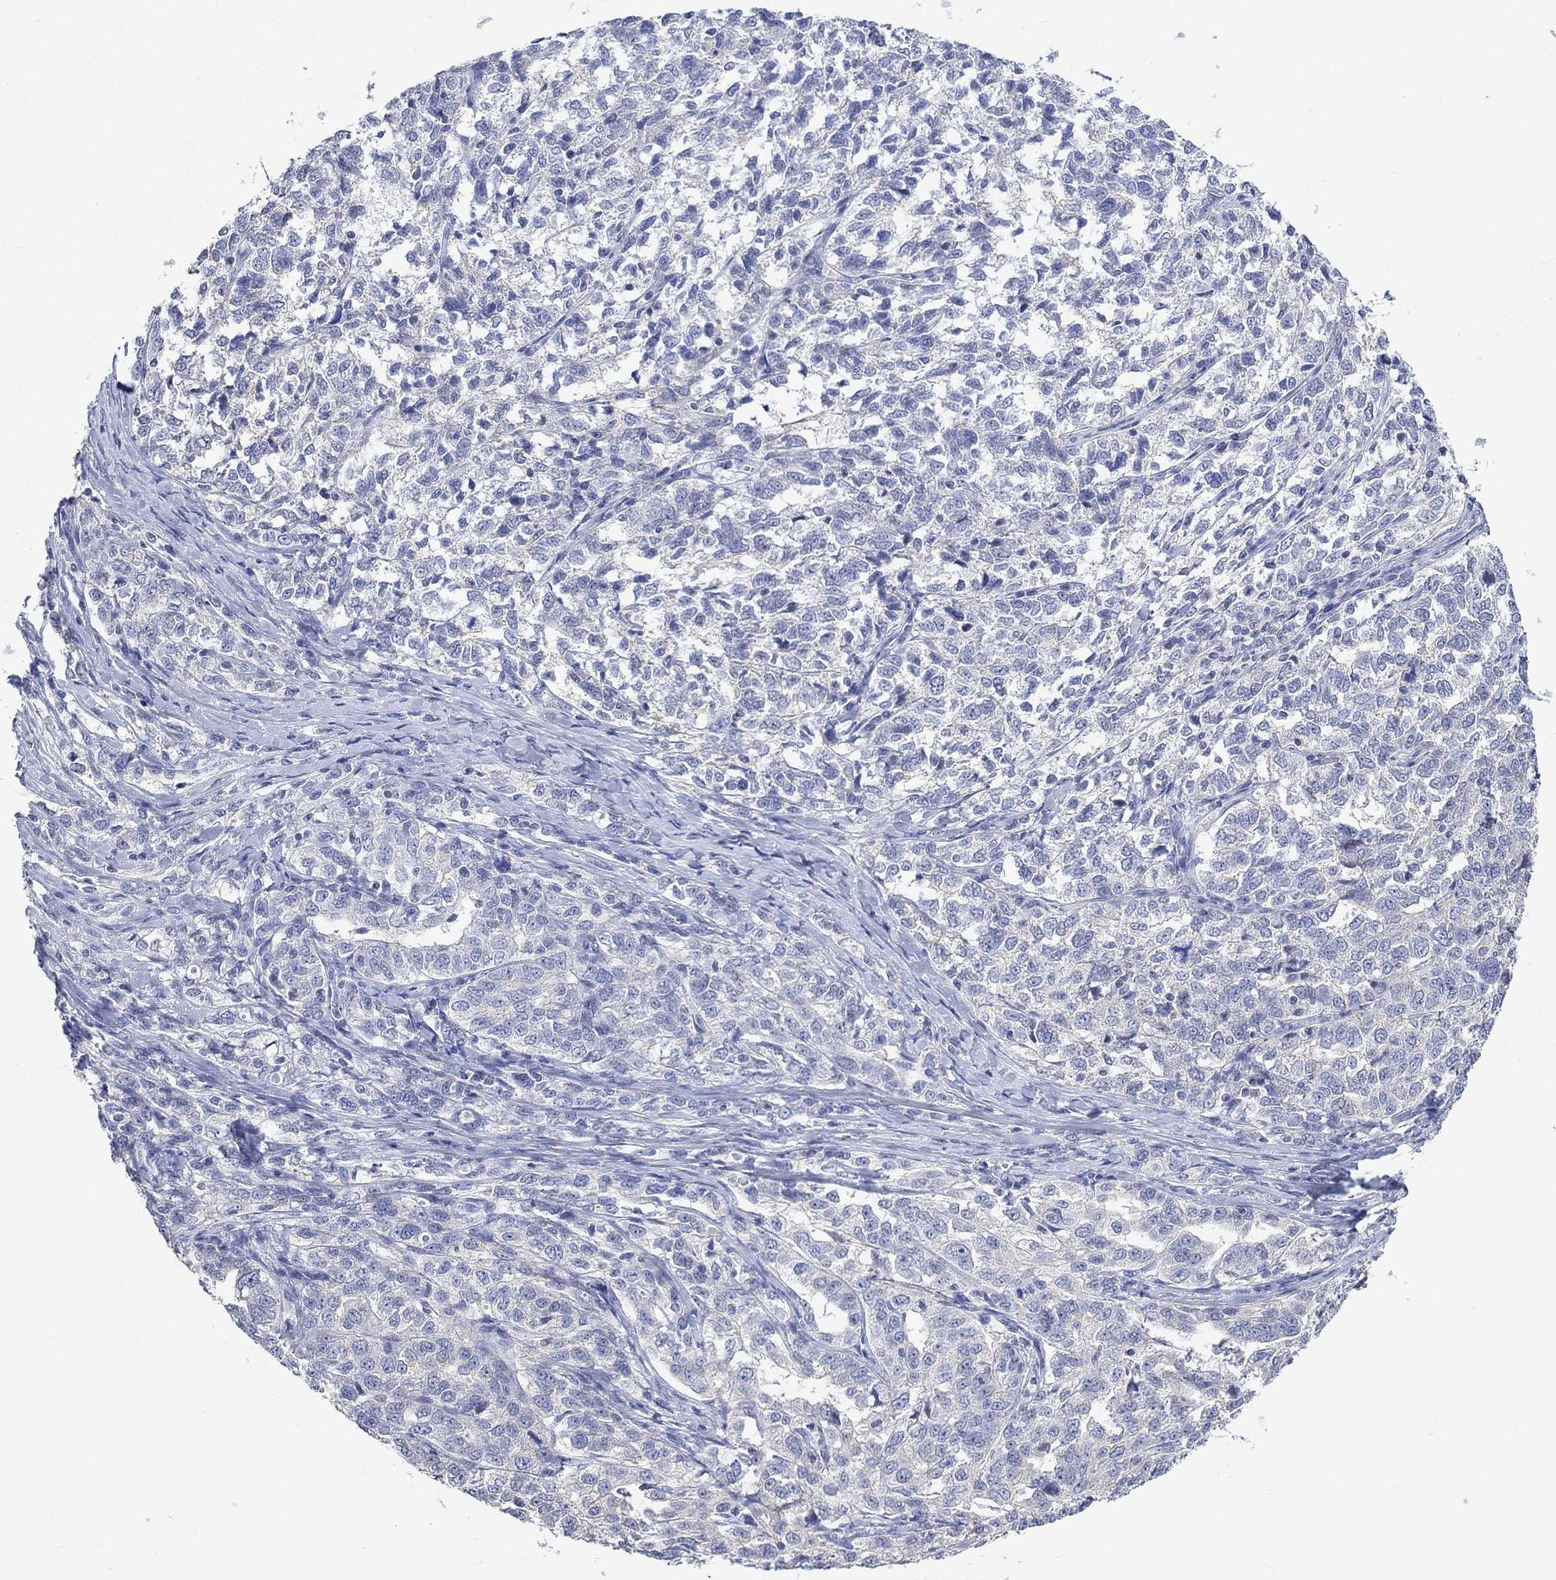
{"staining": {"intensity": "negative", "quantity": "none", "location": "none"}, "tissue": "ovarian cancer", "cell_type": "Tumor cells", "image_type": "cancer", "snomed": [{"axis": "morphology", "description": "Cystadenocarcinoma, serous, NOS"}, {"axis": "topography", "description": "Ovary"}], "caption": "Photomicrograph shows no significant protein expression in tumor cells of ovarian cancer.", "gene": "AGRP", "patient": {"sex": "female", "age": 71}}